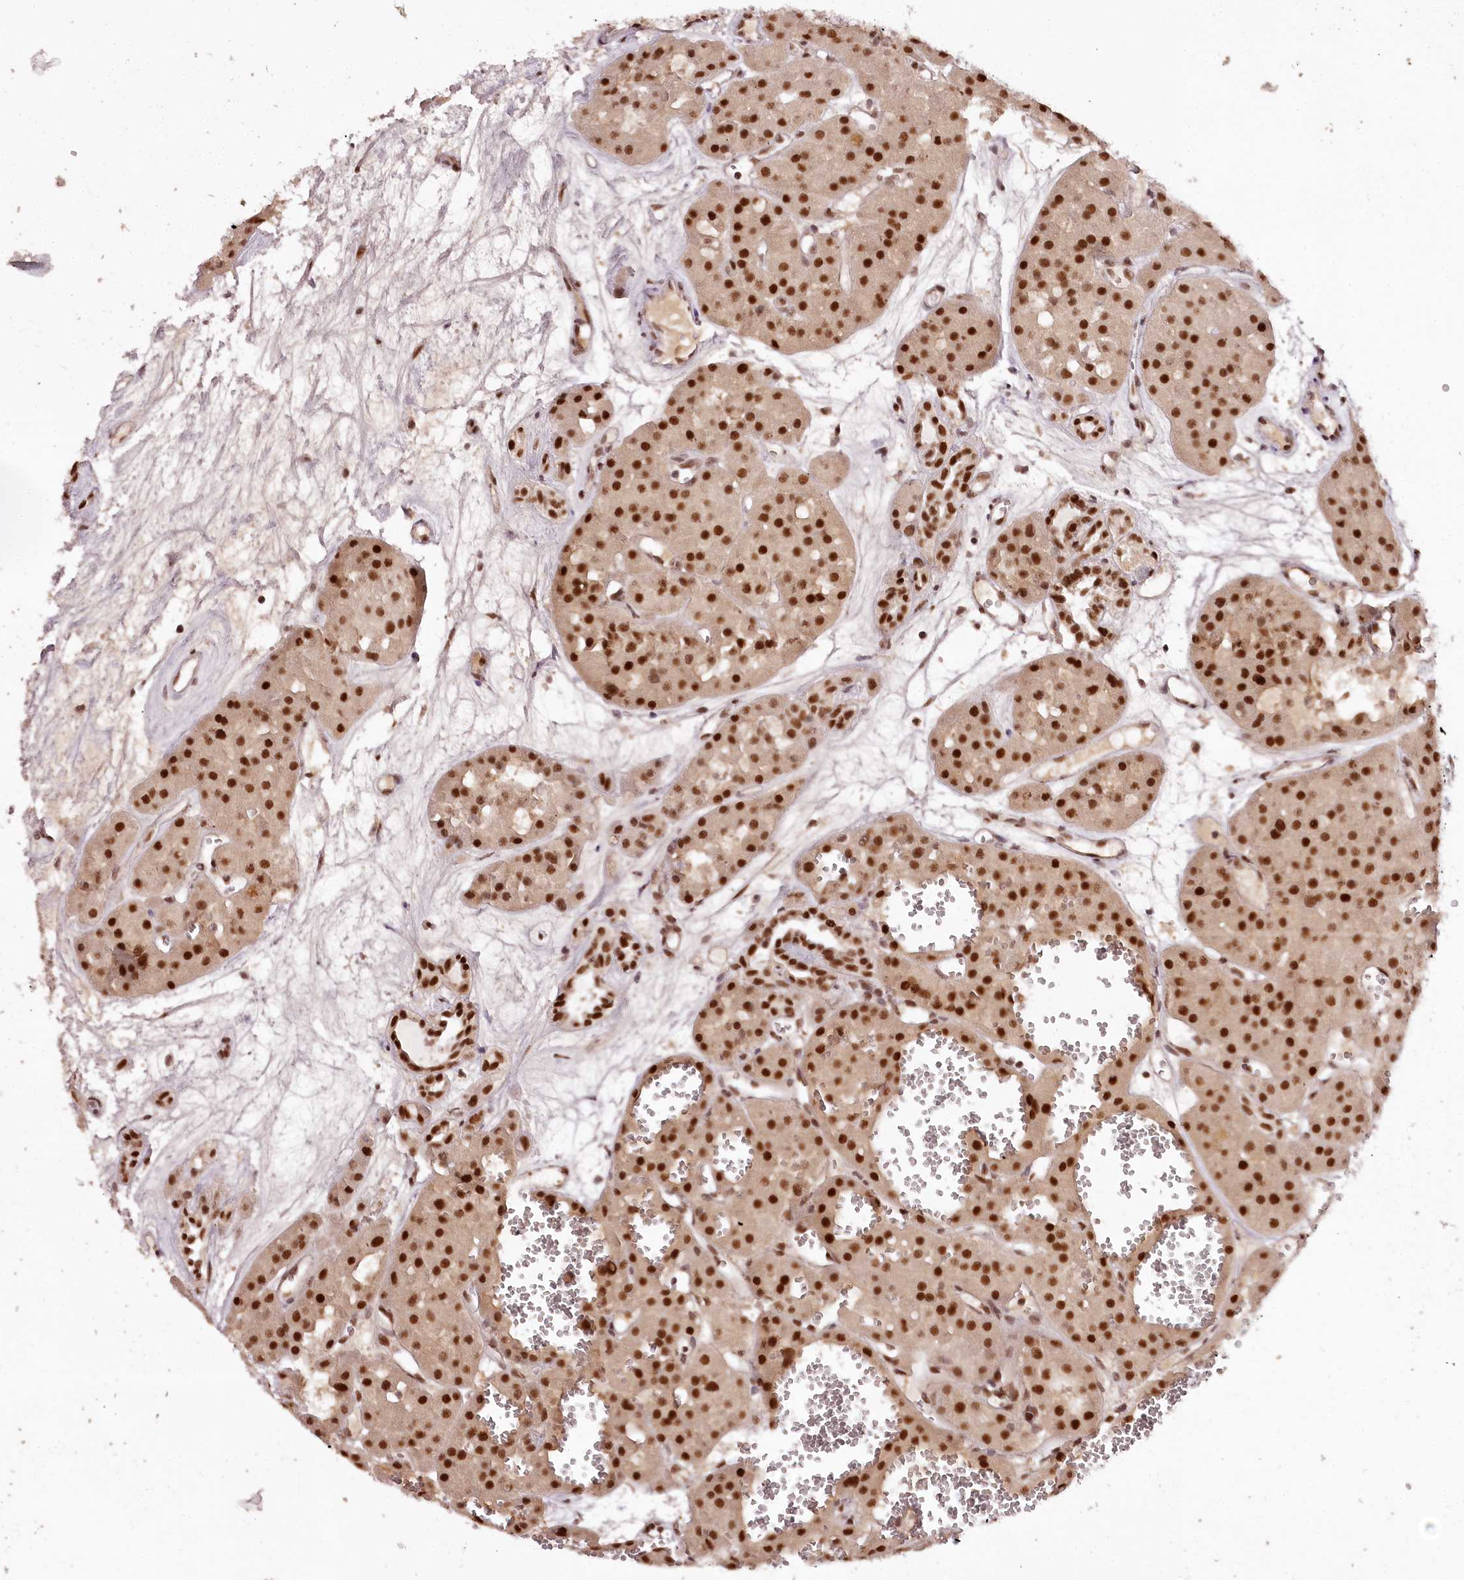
{"staining": {"intensity": "strong", "quantity": ">75%", "location": "nuclear"}, "tissue": "renal cancer", "cell_type": "Tumor cells", "image_type": "cancer", "snomed": [{"axis": "morphology", "description": "Carcinoma, NOS"}, {"axis": "topography", "description": "Kidney"}], "caption": "Tumor cells display high levels of strong nuclear staining in about >75% of cells in renal cancer. Immunohistochemistry (ihc) stains the protein of interest in brown and the nuclei are stained blue.", "gene": "TTC33", "patient": {"sex": "female", "age": 75}}